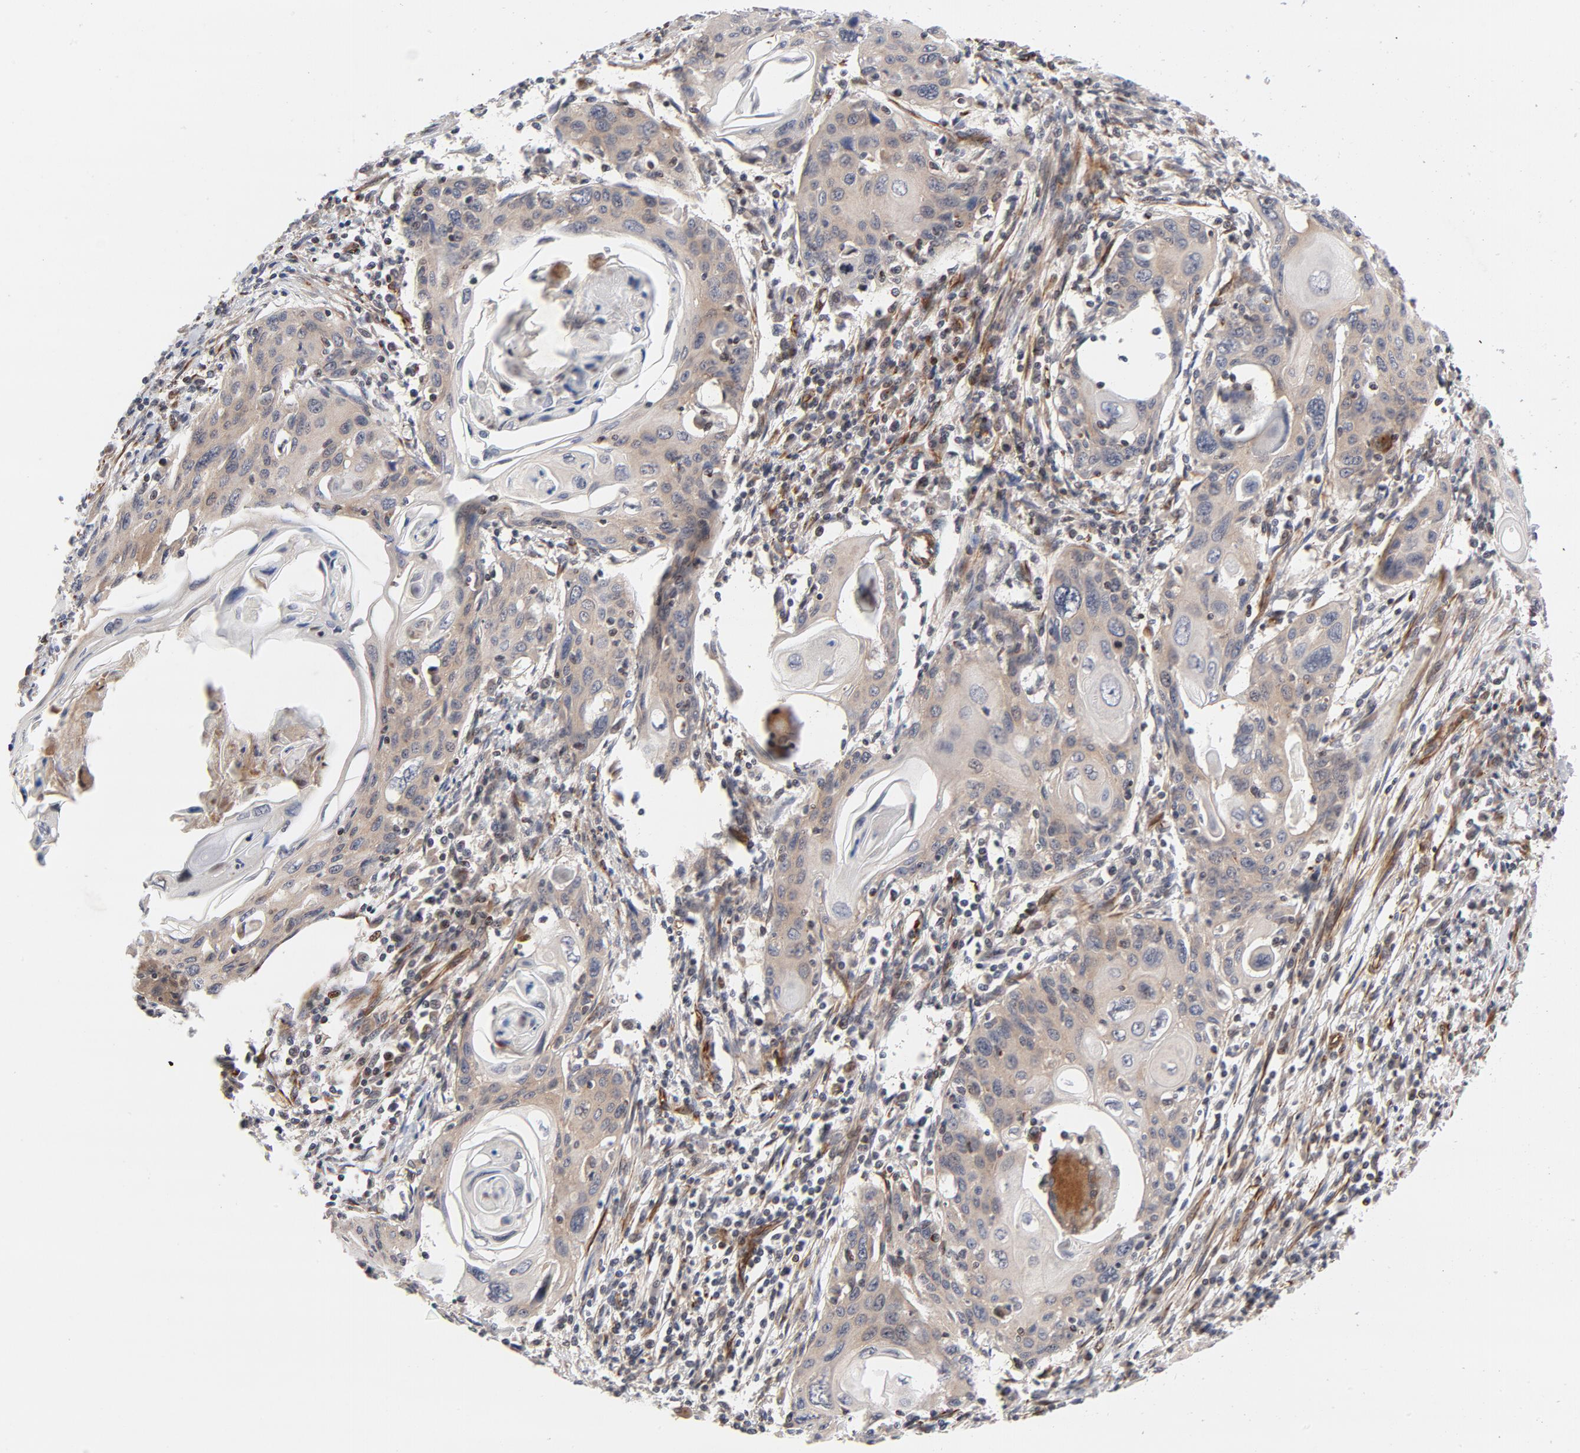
{"staining": {"intensity": "moderate", "quantity": ">75%", "location": "cytoplasmic/membranous"}, "tissue": "cervical cancer", "cell_type": "Tumor cells", "image_type": "cancer", "snomed": [{"axis": "morphology", "description": "Squamous cell carcinoma, NOS"}, {"axis": "topography", "description": "Cervix"}], "caption": "Protein staining exhibits moderate cytoplasmic/membranous expression in approximately >75% of tumor cells in cervical cancer. (Brightfield microscopy of DAB IHC at high magnification).", "gene": "DNAAF2", "patient": {"sex": "female", "age": 54}}